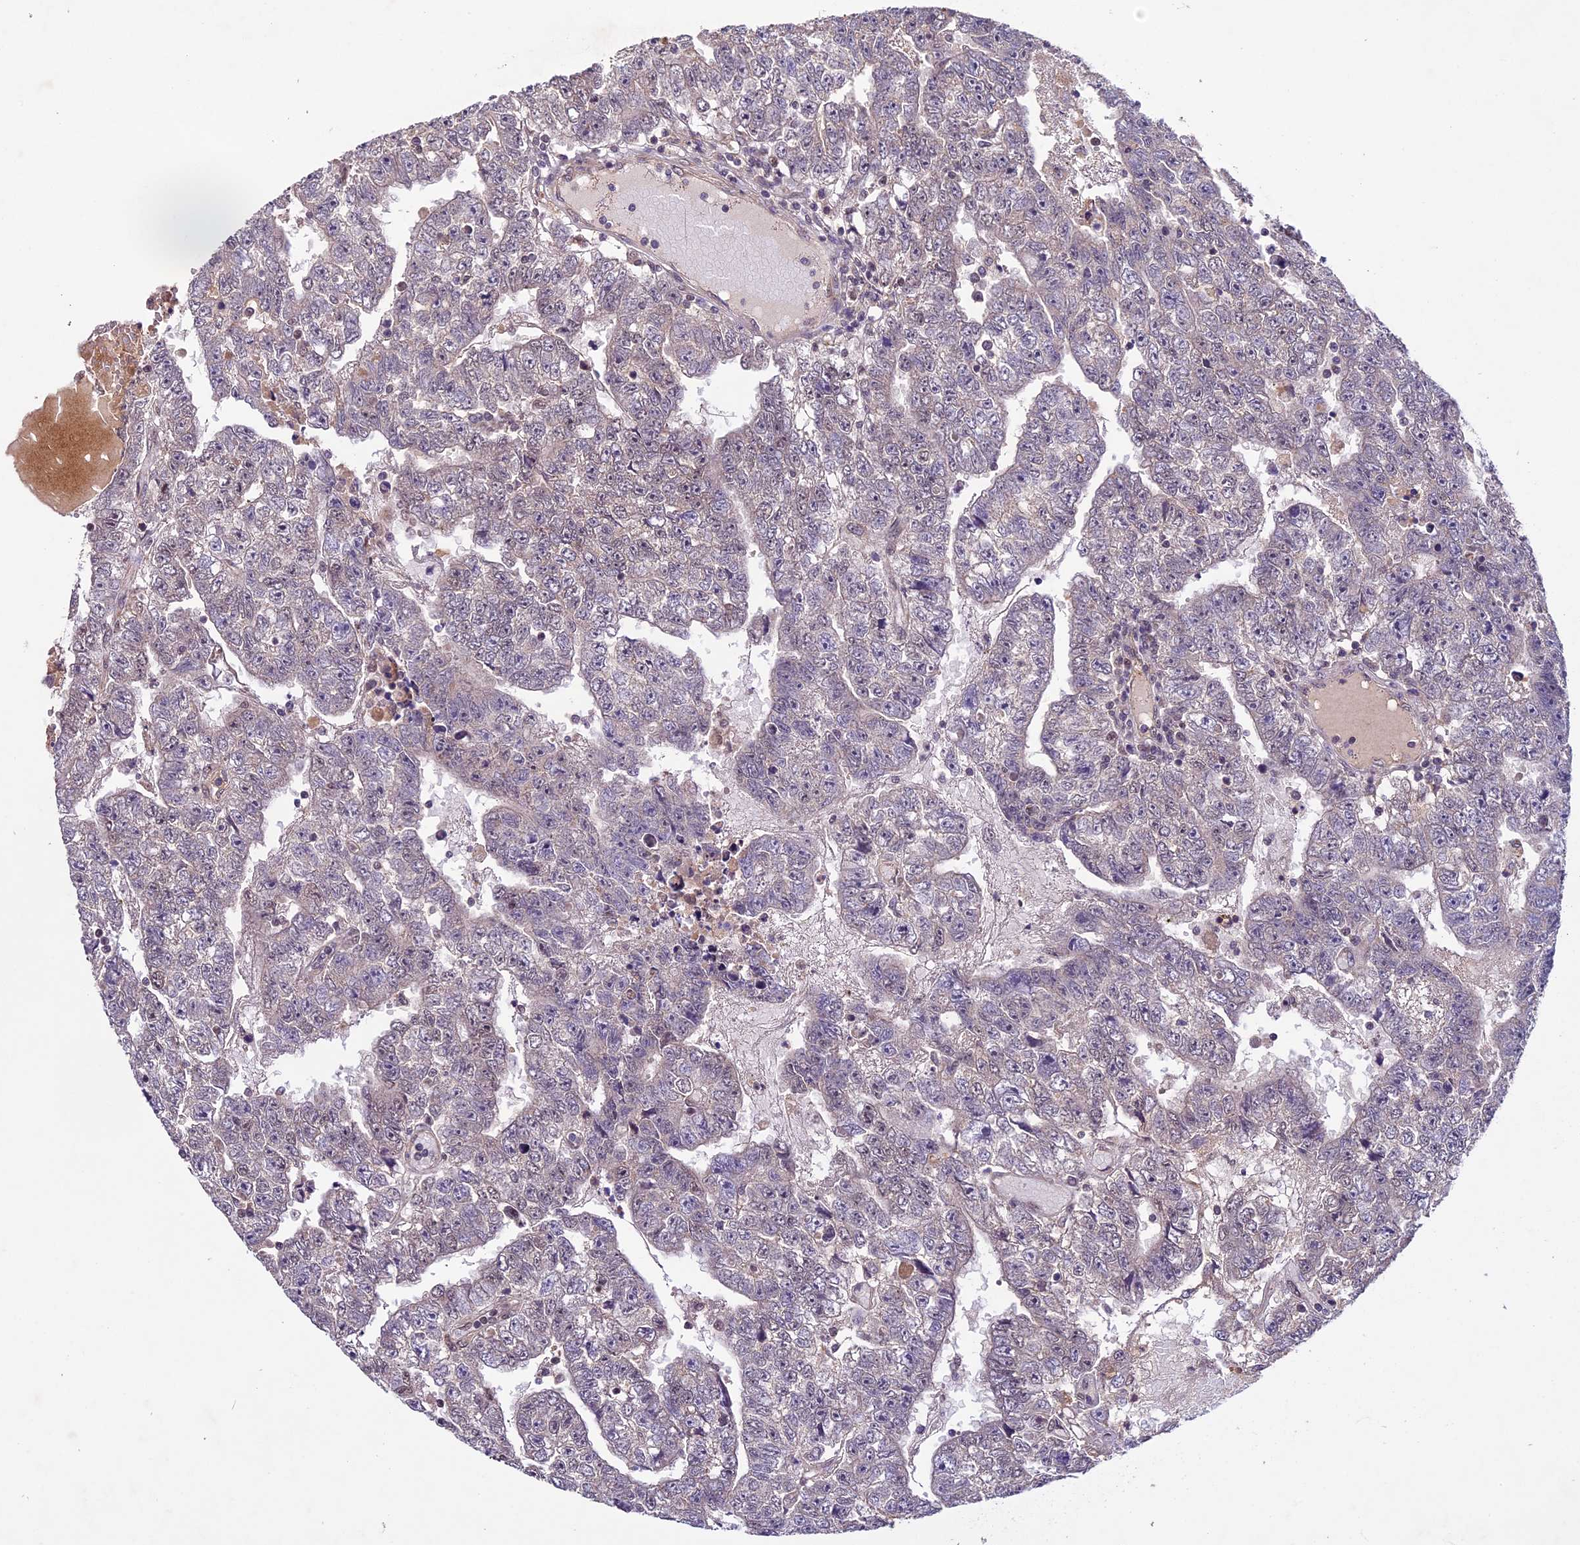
{"staining": {"intensity": "negative", "quantity": "none", "location": "none"}, "tissue": "testis cancer", "cell_type": "Tumor cells", "image_type": "cancer", "snomed": [{"axis": "morphology", "description": "Carcinoma, Embryonal, NOS"}, {"axis": "topography", "description": "Testis"}], "caption": "Tumor cells are negative for protein expression in human testis embryonal carcinoma.", "gene": "C3orf70", "patient": {"sex": "male", "age": 25}}